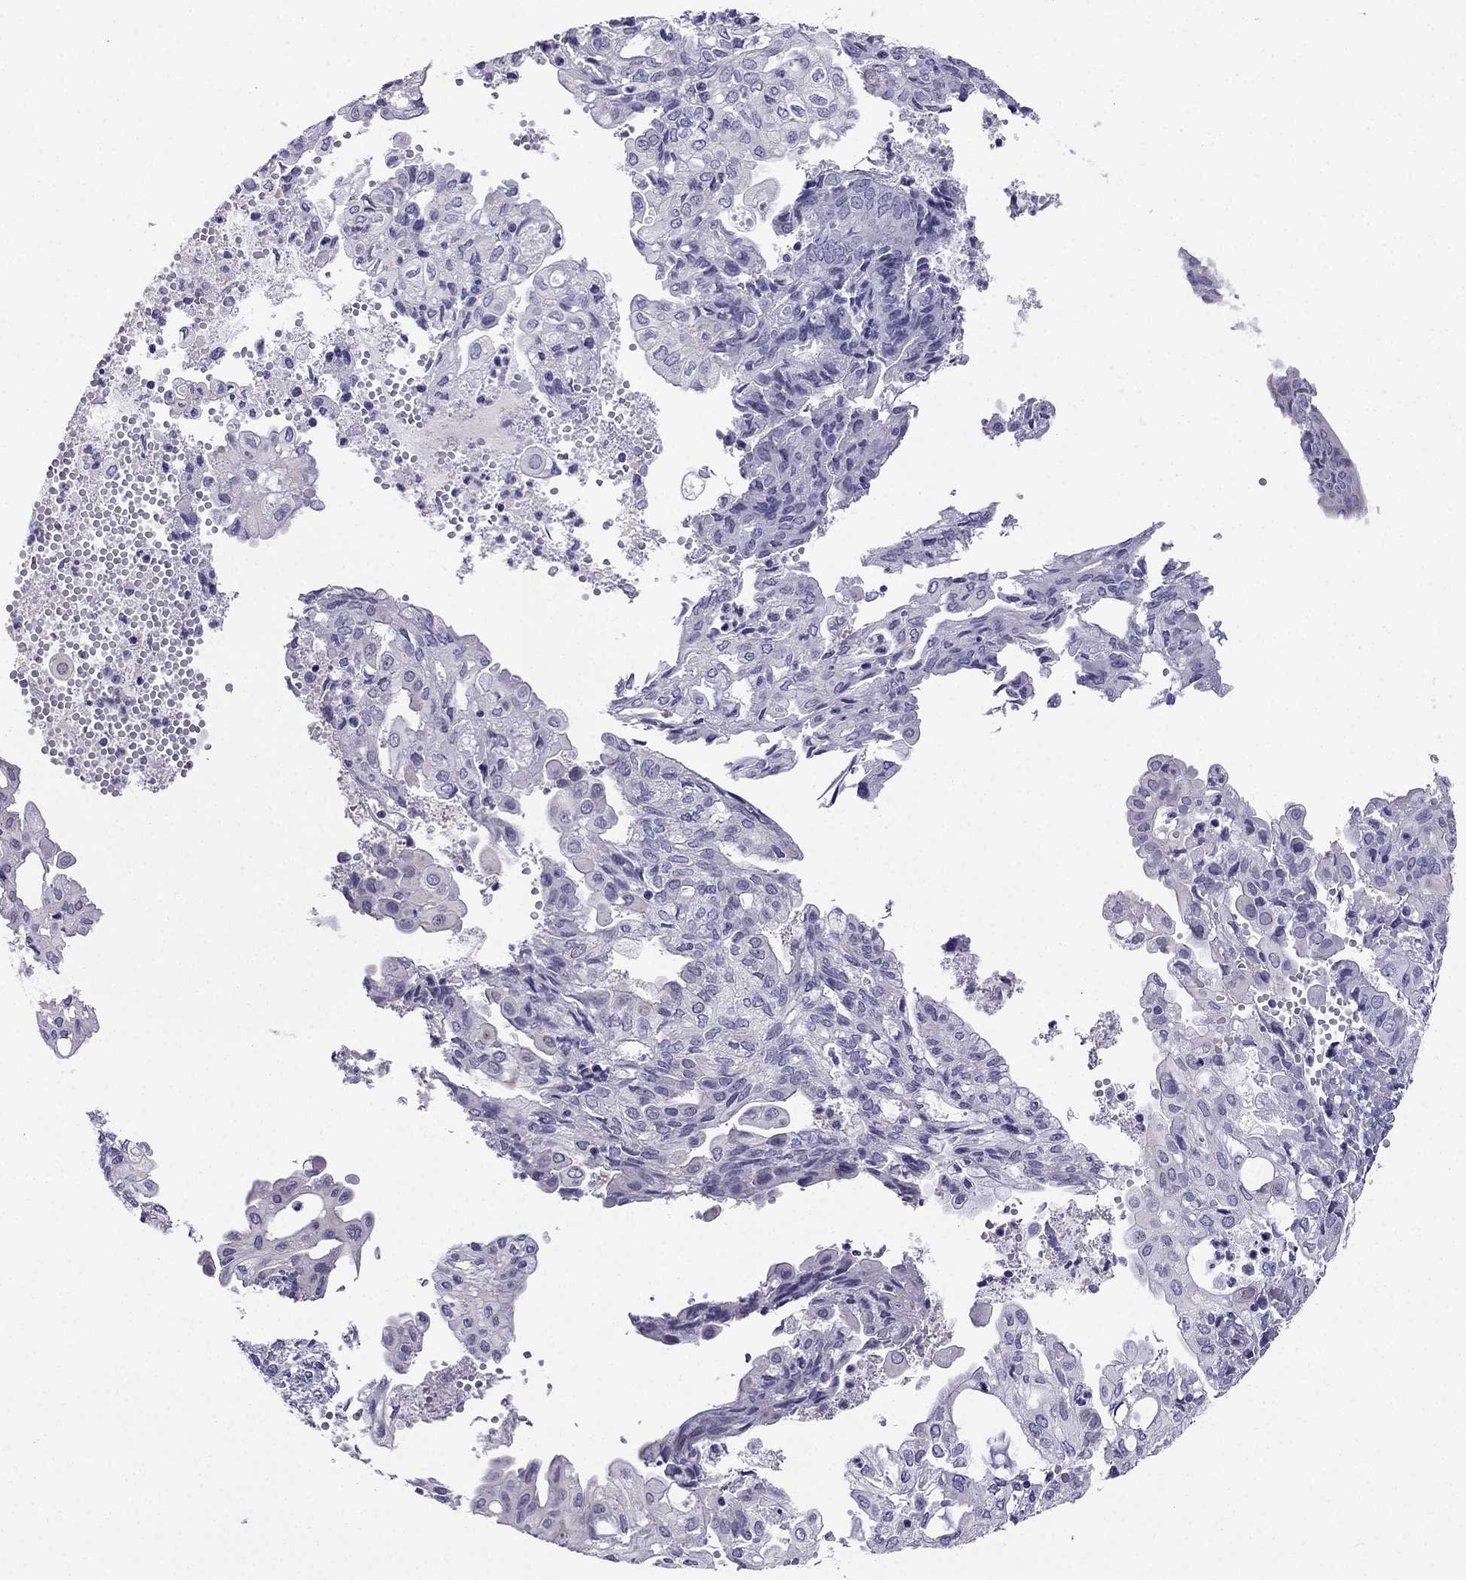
{"staining": {"intensity": "negative", "quantity": "none", "location": "none"}, "tissue": "endometrial cancer", "cell_type": "Tumor cells", "image_type": "cancer", "snomed": [{"axis": "morphology", "description": "Adenocarcinoma, NOS"}, {"axis": "topography", "description": "Endometrium"}], "caption": "Tumor cells show no significant protein positivity in endometrial adenocarcinoma.", "gene": "KCNJ10", "patient": {"sex": "female", "age": 68}}